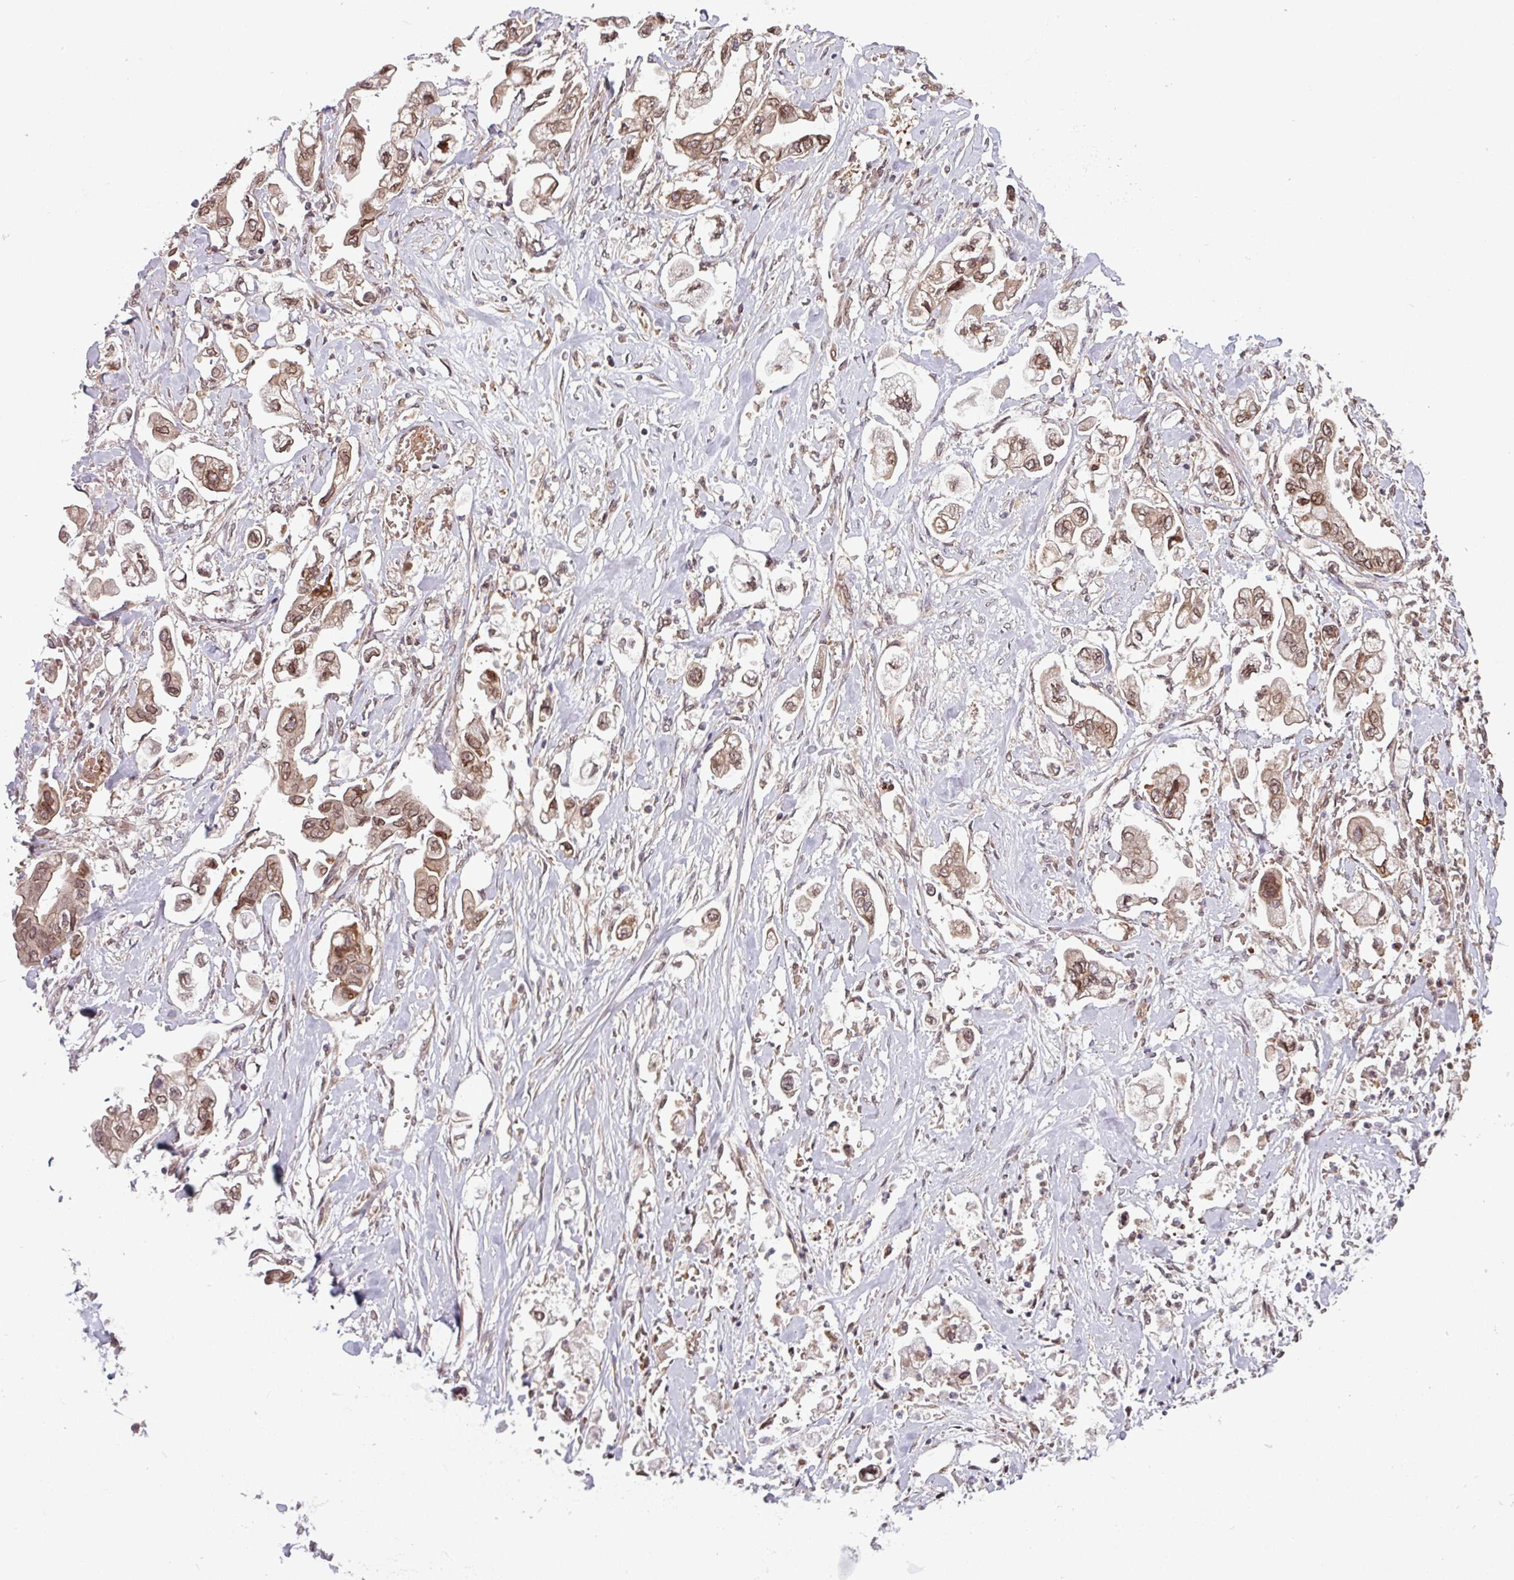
{"staining": {"intensity": "moderate", "quantity": ">75%", "location": "cytoplasmic/membranous,nuclear"}, "tissue": "stomach cancer", "cell_type": "Tumor cells", "image_type": "cancer", "snomed": [{"axis": "morphology", "description": "Adenocarcinoma, NOS"}, {"axis": "topography", "description": "Stomach"}], "caption": "The photomicrograph reveals a brown stain indicating the presence of a protein in the cytoplasmic/membranous and nuclear of tumor cells in adenocarcinoma (stomach). The protein is shown in brown color, while the nuclei are stained blue.", "gene": "RBM4B", "patient": {"sex": "male", "age": 62}}